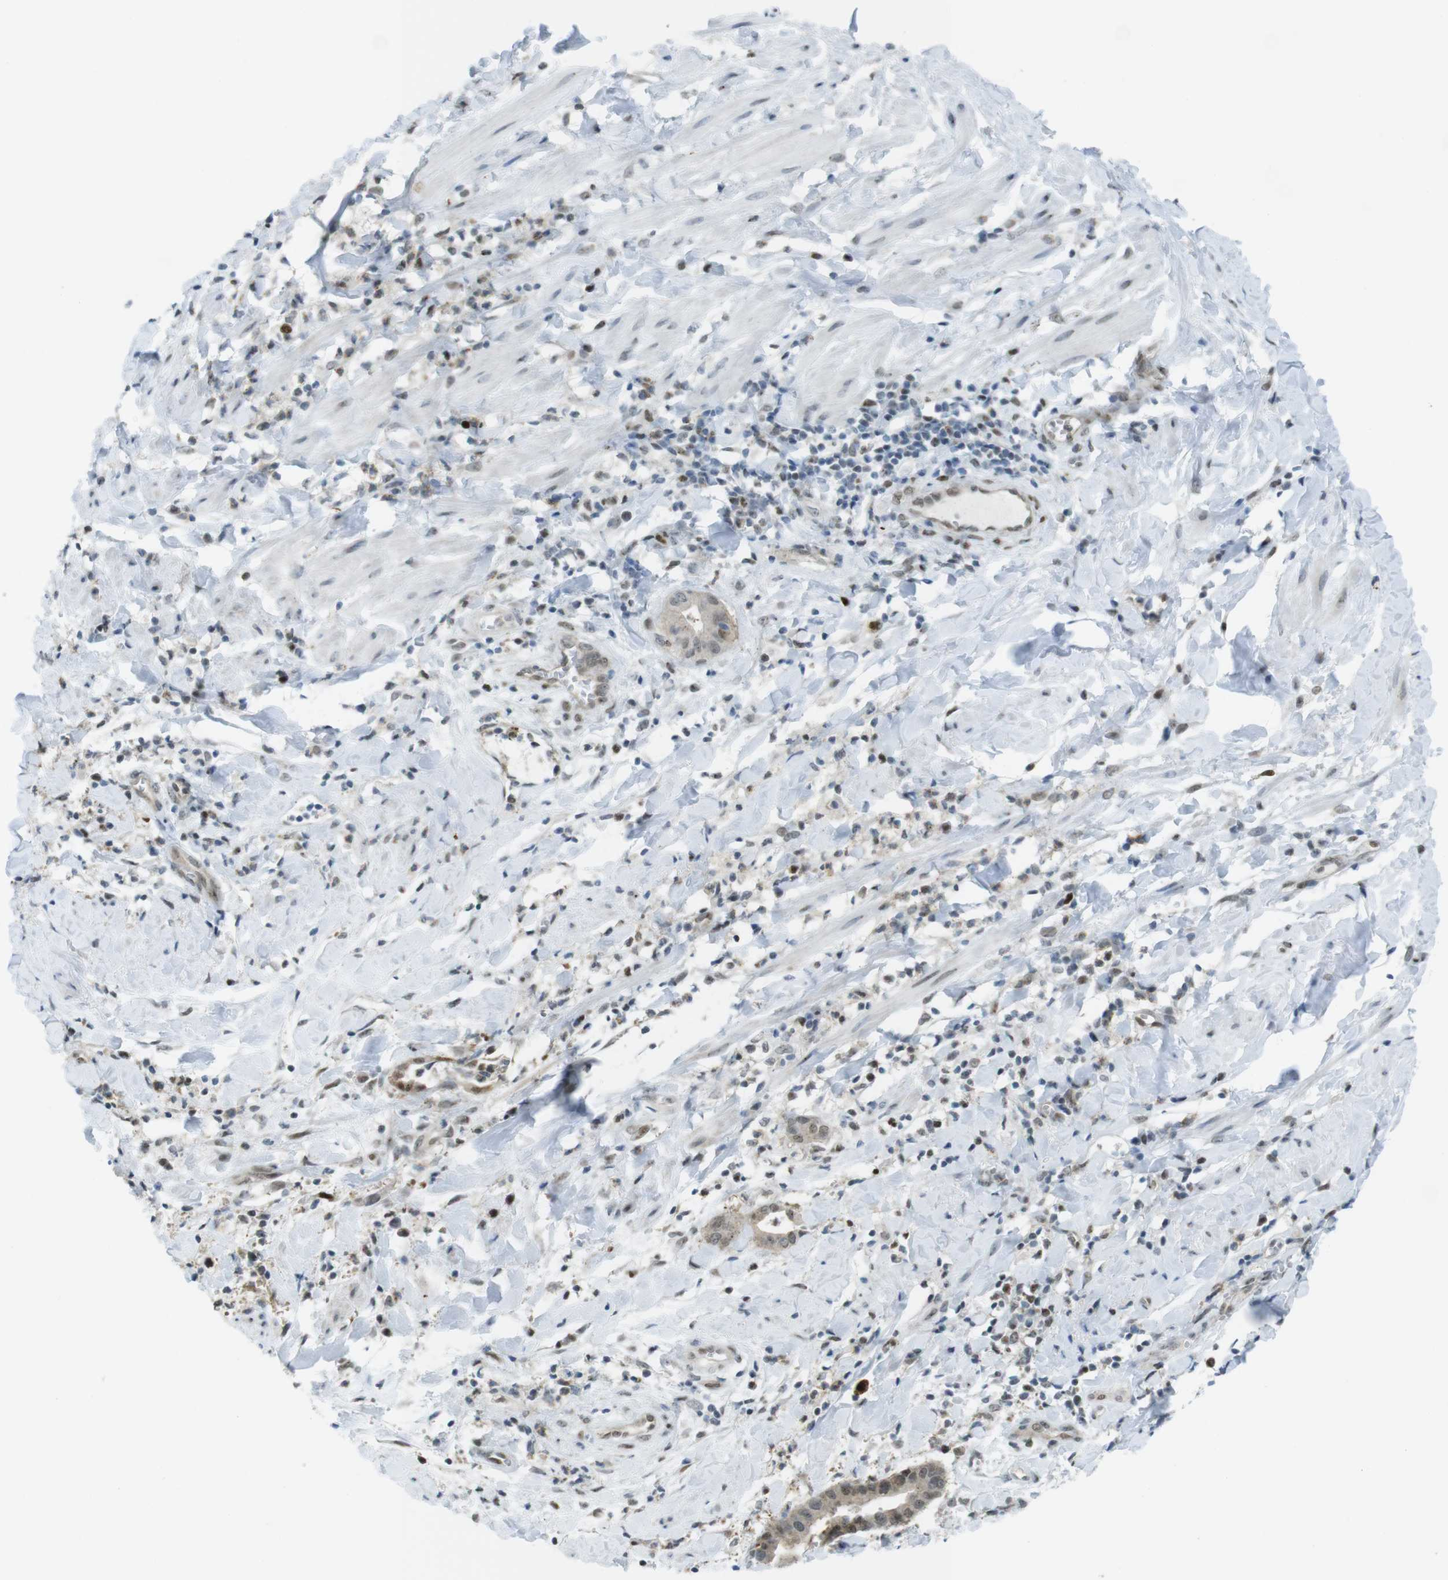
{"staining": {"intensity": "weak", "quantity": "<25%", "location": "nuclear"}, "tissue": "cervical cancer", "cell_type": "Tumor cells", "image_type": "cancer", "snomed": [{"axis": "morphology", "description": "Adenocarcinoma, NOS"}, {"axis": "topography", "description": "Cervix"}], "caption": "This image is of cervical adenocarcinoma stained with immunohistochemistry (IHC) to label a protein in brown with the nuclei are counter-stained blue. There is no expression in tumor cells. (DAB IHC visualized using brightfield microscopy, high magnification).", "gene": "UBB", "patient": {"sex": "female", "age": 44}}